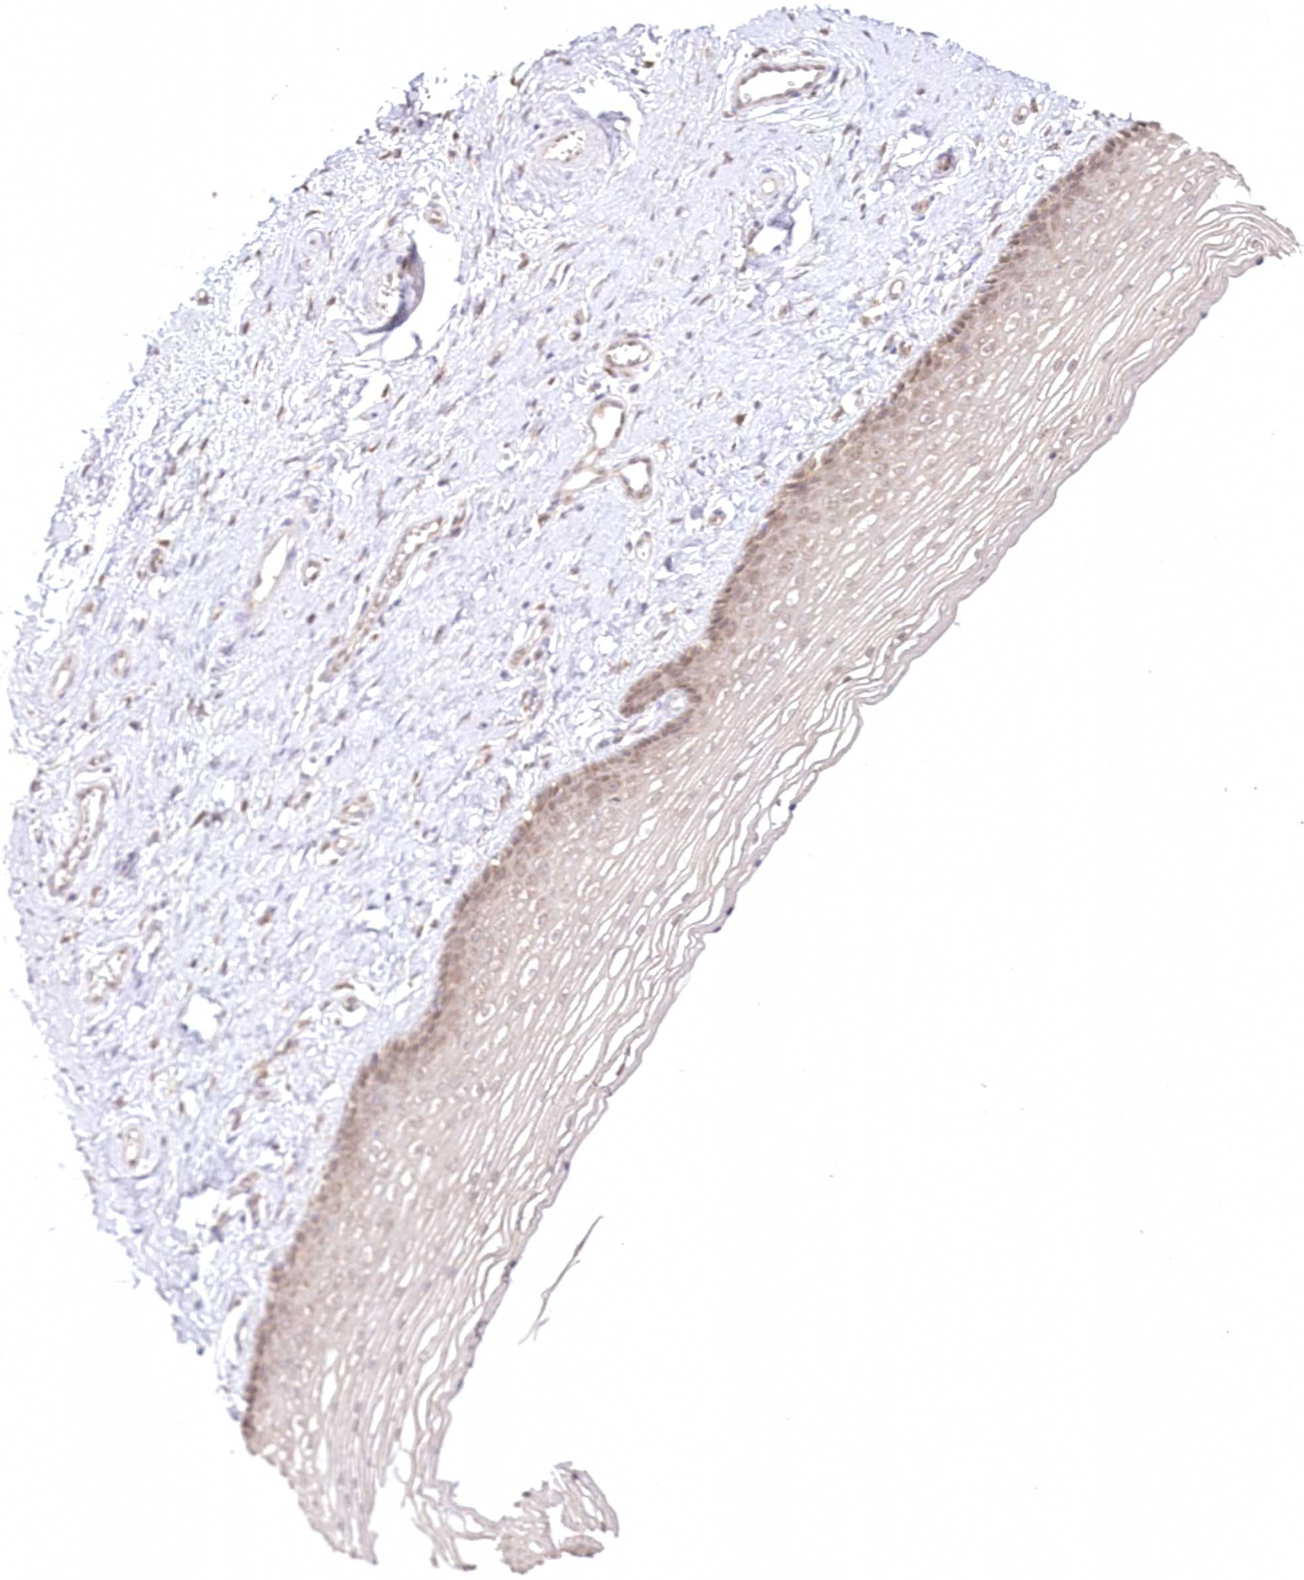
{"staining": {"intensity": "moderate", "quantity": "25%-75%", "location": "cytoplasmic/membranous,nuclear"}, "tissue": "vagina", "cell_type": "Squamous epithelial cells", "image_type": "normal", "snomed": [{"axis": "morphology", "description": "Normal tissue, NOS"}, {"axis": "topography", "description": "Vagina"}], "caption": "Vagina stained with immunohistochemistry (IHC) exhibits moderate cytoplasmic/membranous,nuclear expression in about 25%-75% of squamous epithelial cells.", "gene": "RNPEP", "patient": {"sex": "female", "age": 46}}